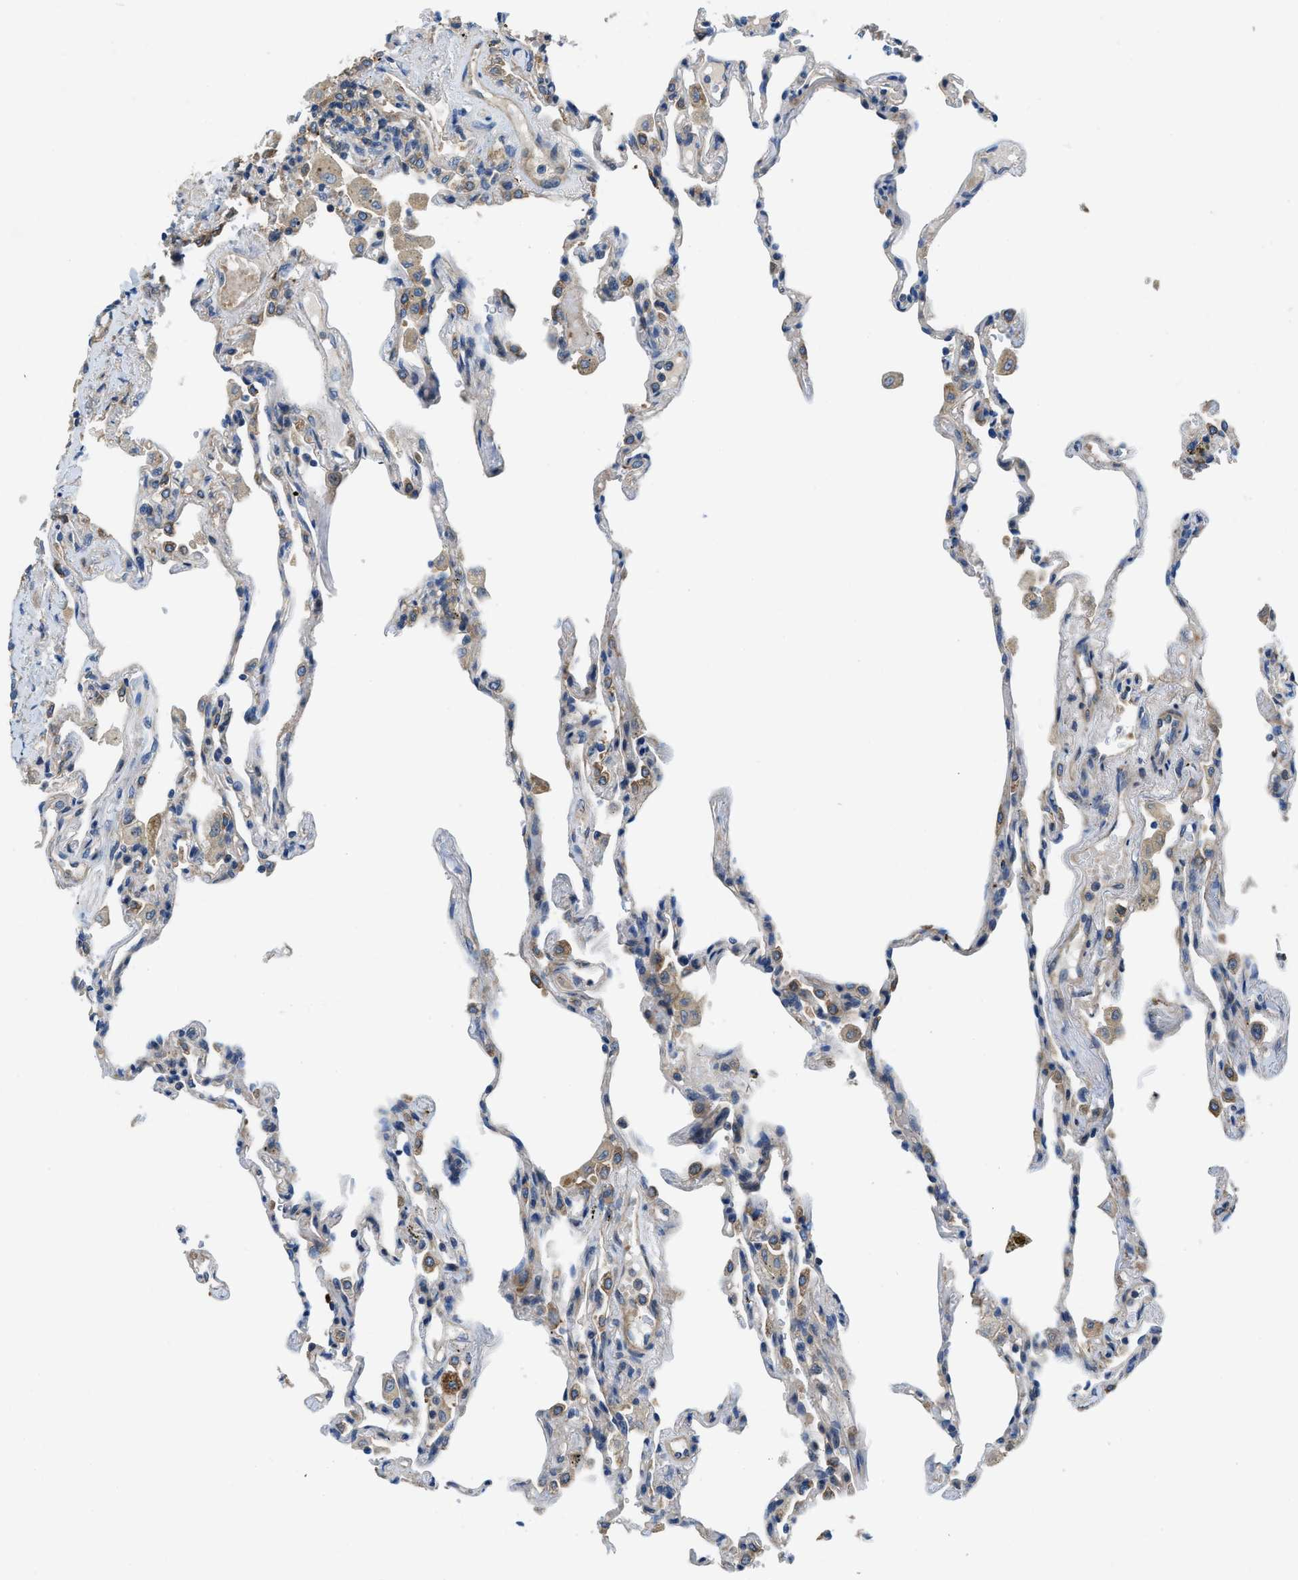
{"staining": {"intensity": "negative", "quantity": "none", "location": "none"}, "tissue": "lung", "cell_type": "Alveolar cells", "image_type": "normal", "snomed": [{"axis": "morphology", "description": "Normal tissue, NOS"}, {"axis": "topography", "description": "Lung"}], "caption": "An immunohistochemistry (IHC) histopathology image of unremarkable lung is shown. There is no staining in alveolar cells of lung. The staining was performed using DAB (3,3'-diaminobenzidine) to visualize the protein expression in brown, while the nuclei were stained in blue with hematoxylin (Magnification: 20x).", "gene": "PANX1", "patient": {"sex": "male", "age": 59}}